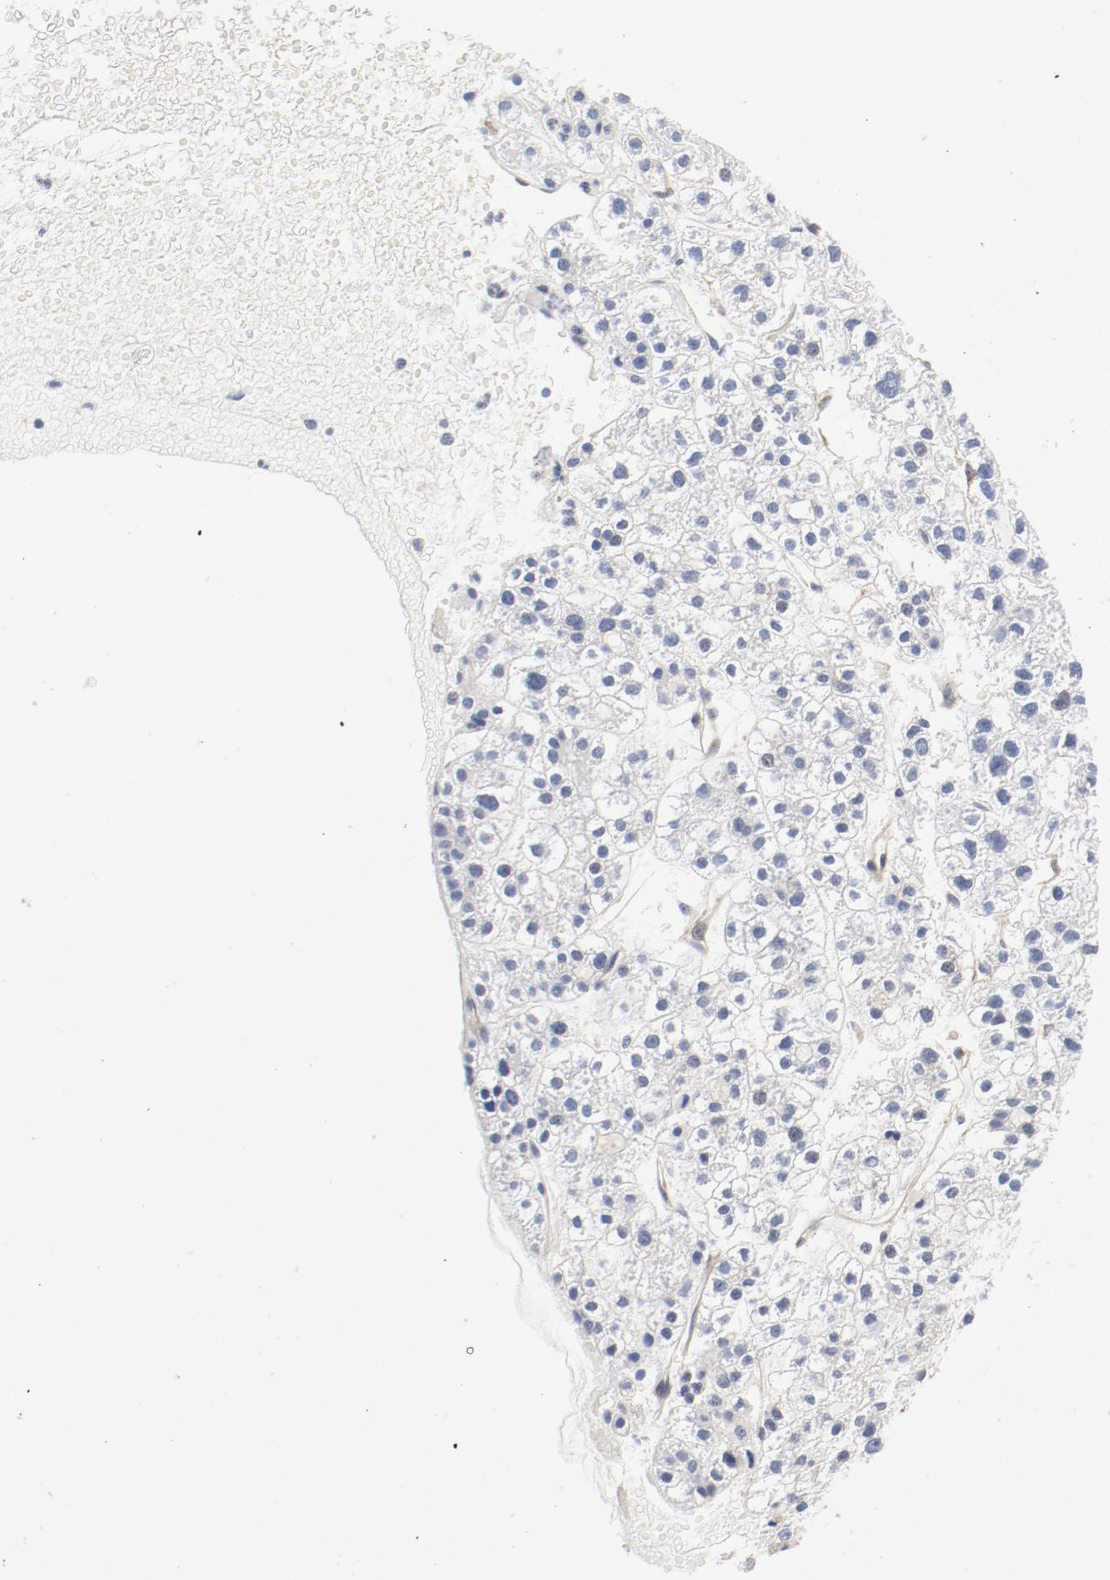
{"staining": {"intensity": "moderate", "quantity": "25%-75%", "location": "cytoplasmic/membranous"}, "tissue": "liver cancer", "cell_type": "Tumor cells", "image_type": "cancer", "snomed": [{"axis": "morphology", "description": "Carcinoma, Hepatocellular, NOS"}, {"axis": "topography", "description": "Liver"}], "caption": "Immunohistochemical staining of human liver cancer shows medium levels of moderate cytoplasmic/membranous positivity in approximately 25%-75% of tumor cells.", "gene": "AP2A1", "patient": {"sex": "female", "age": 85}}